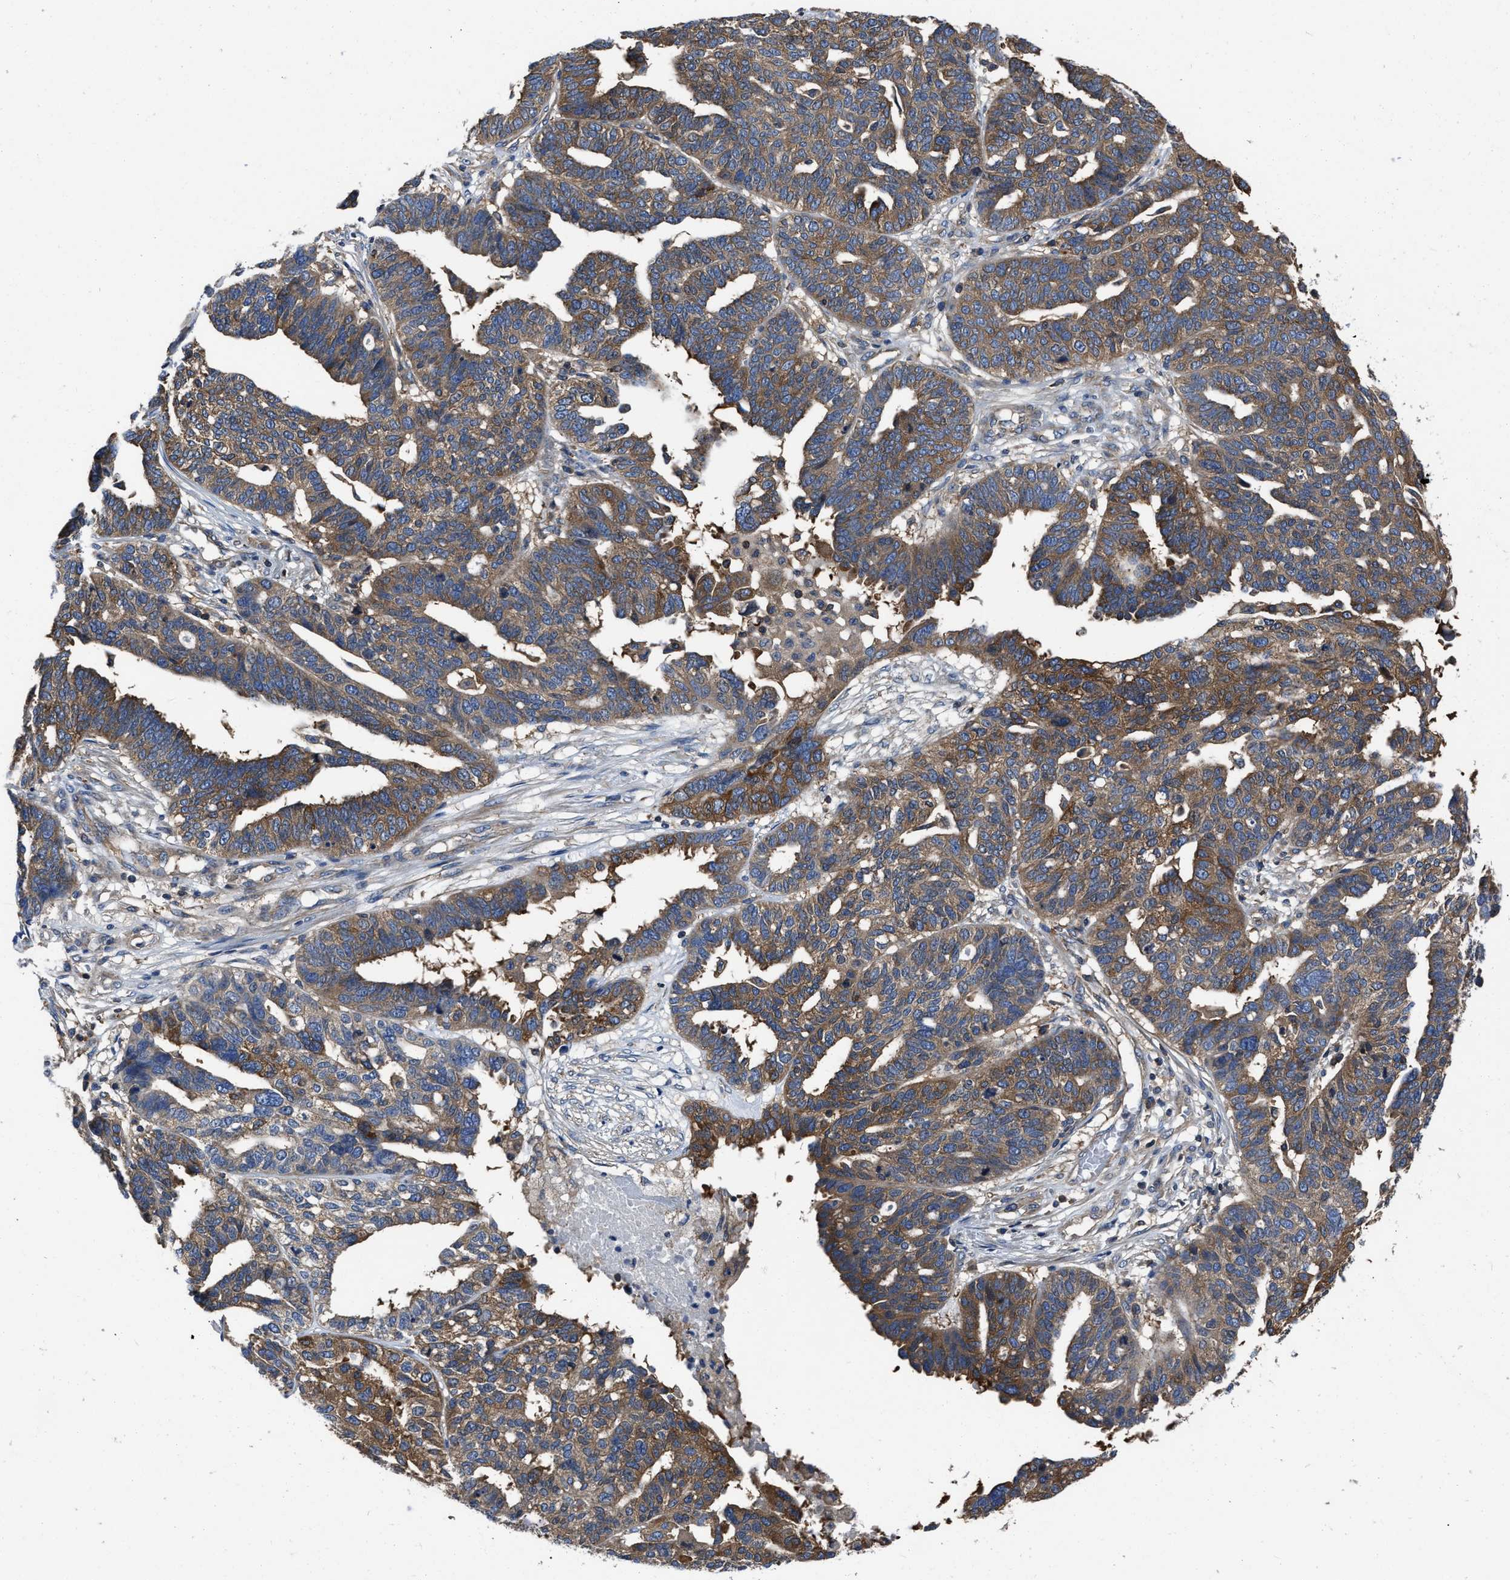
{"staining": {"intensity": "moderate", "quantity": ">75%", "location": "cytoplasmic/membranous"}, "tissue": "ovarian cancer", "cell_type": "Tumor cells", "image_type": "cancer", "snomed": [{"axis": "morphology", "description": "Cystadenocarcinoma, serous, NOS"}, {"axis": "topography", "description": "Ovary"}], "caption": "Immunohistochemistry (DAB) staining of human serous cystadenocarcinoma (ovarian) exhibits moderate cytoplasmic/membranous protein staining in approximately >75% of tumor cells. The staining was performed using DAB, with brown indicating positive protein expression. Nuclei are stained blue with hematoxylin.", "gene": "YARS1", "patient": {"sex": "female", "age": 59}}